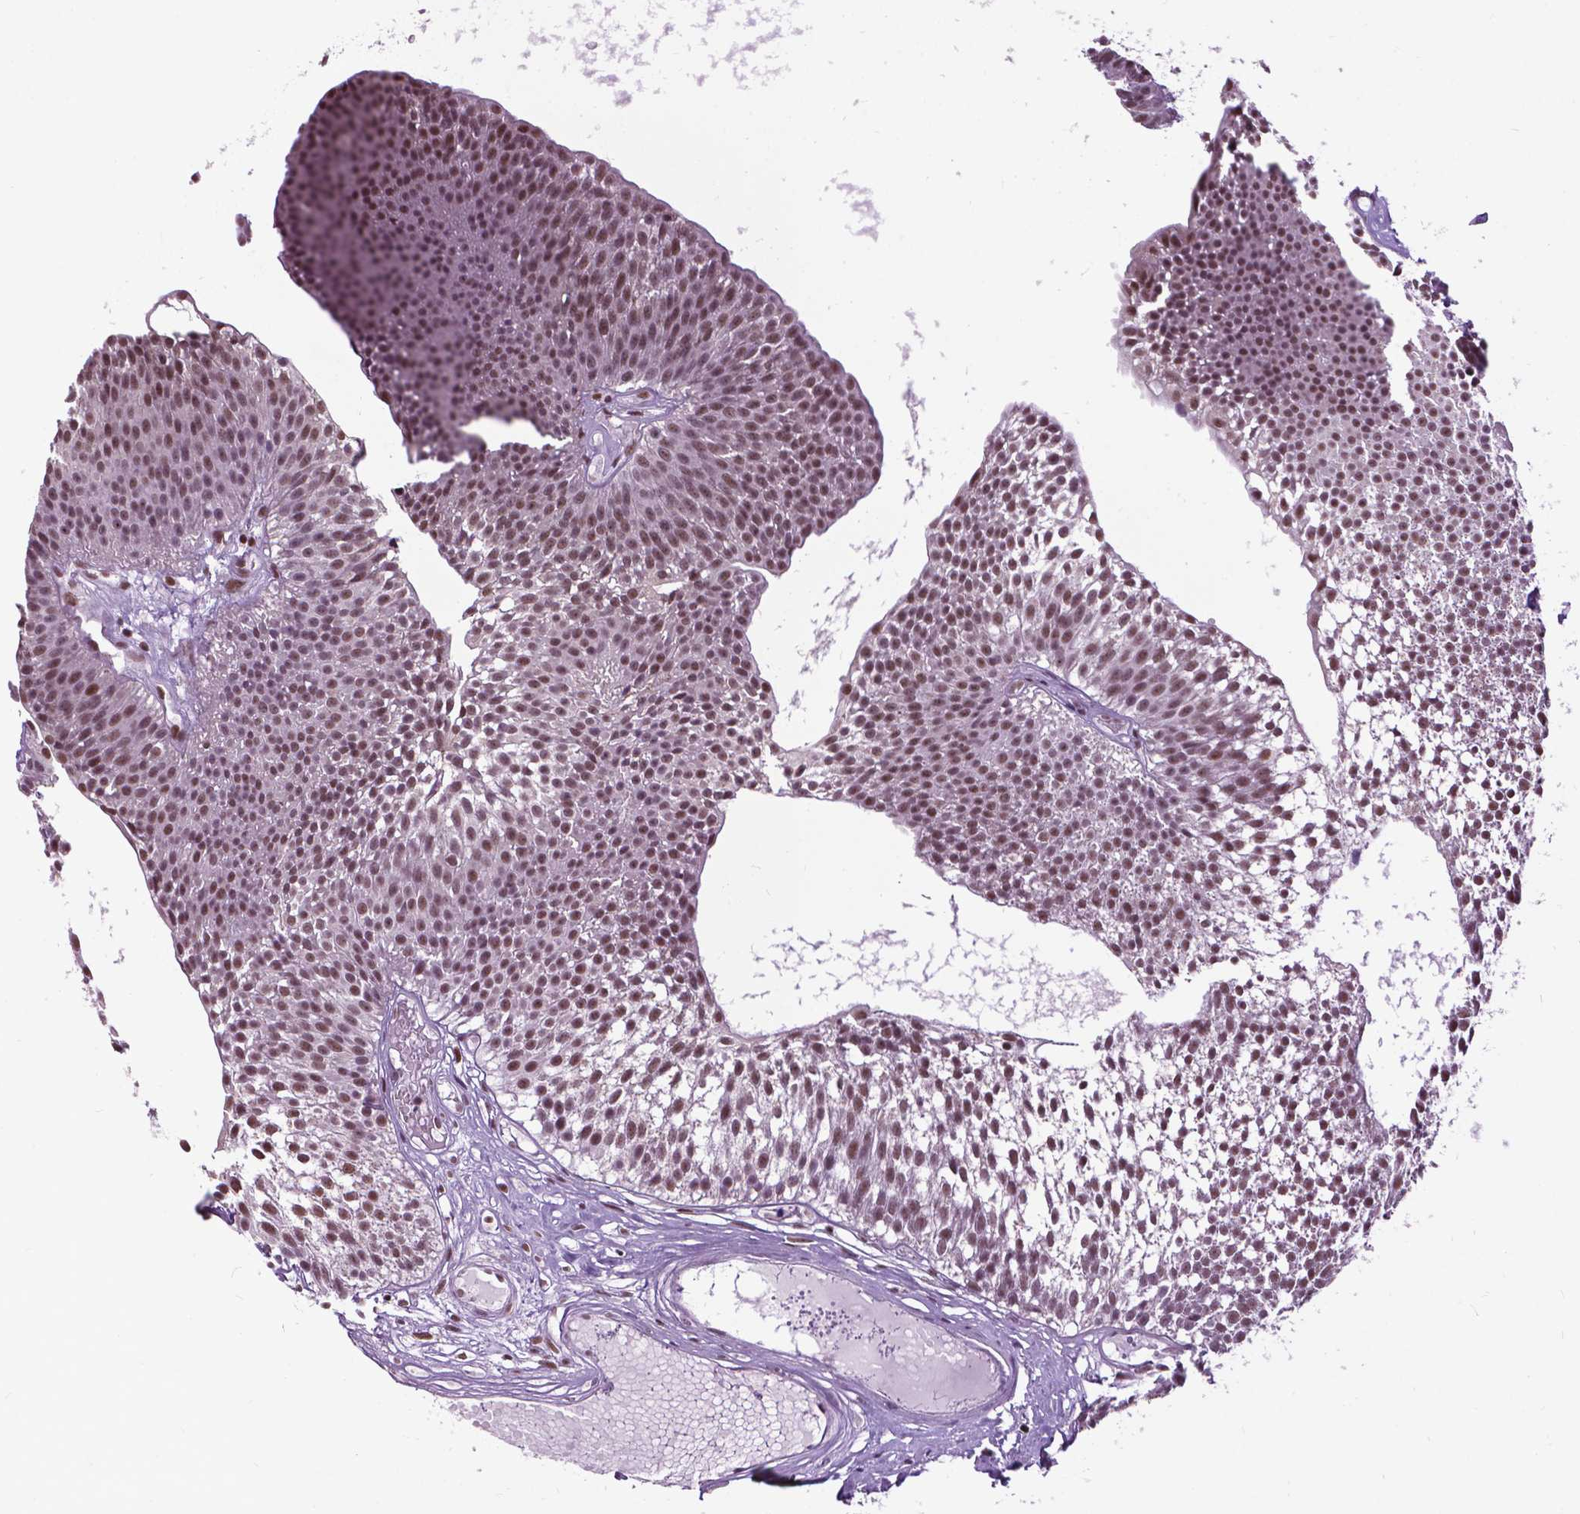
{"staining": {"intensity": "weak", "quantity": ">75%", "location": "nuclear"}, "tissue": "urothelial cancer", "cell_type": "Tumor cells", "image_type": "cancer", "snomed": [{"axis": "morphology", "description": "Urothelial carcinoma, Low grade"}, {"axis": "topography", "description": "Urinary bladder"}], "caption": "Urothelial carcinoma (low-grade) was stained to show a protein in brown. There is low levels of weak nuclear positivity in about >75% of tumor cells.", "gene": "EAF1", "patient": {"sex": "male", "age": 63}}